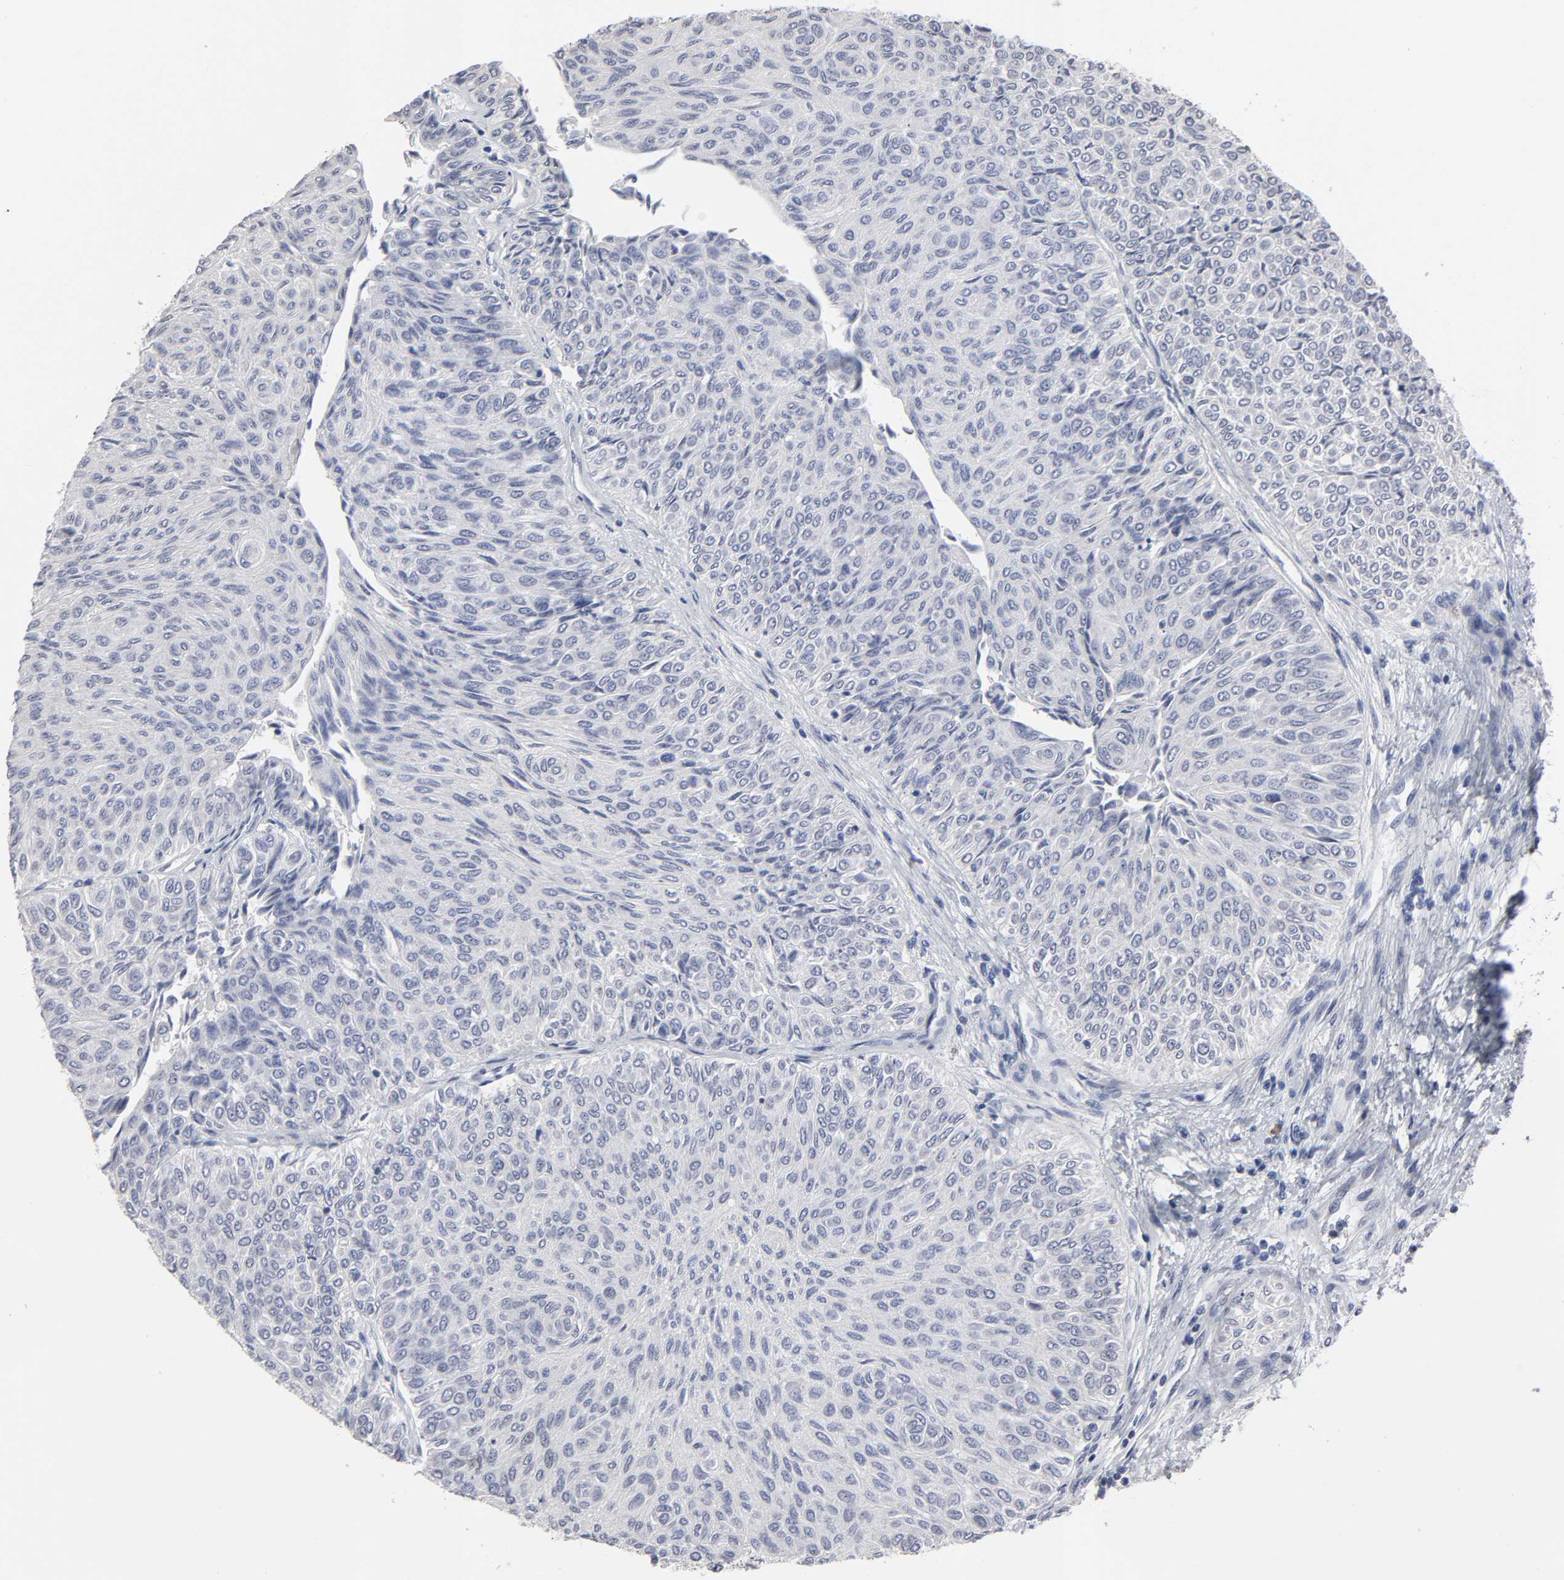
{"staining": {"intensity": "negative", "quantity": "none", "location": "none"}, "tissue": "urothelial cancer", "cell_type": "Tumor cells", "image_type": "cancer", "snomed": [{"axis": "morphology", "description": "Urothelial carcinoma, Low grade"}, {"axis": "topography", "description": "Urinary bladder"}], "caption": "Tumor cells are negative for brown protein staining in urothelial carcinoma (low-grade). The staining is performed using DAB brown chromogen with nuclei counter-stained in using hematoxylin.", "gene": "HNF4A", "patient": {"sex": "male", "age": 78}}